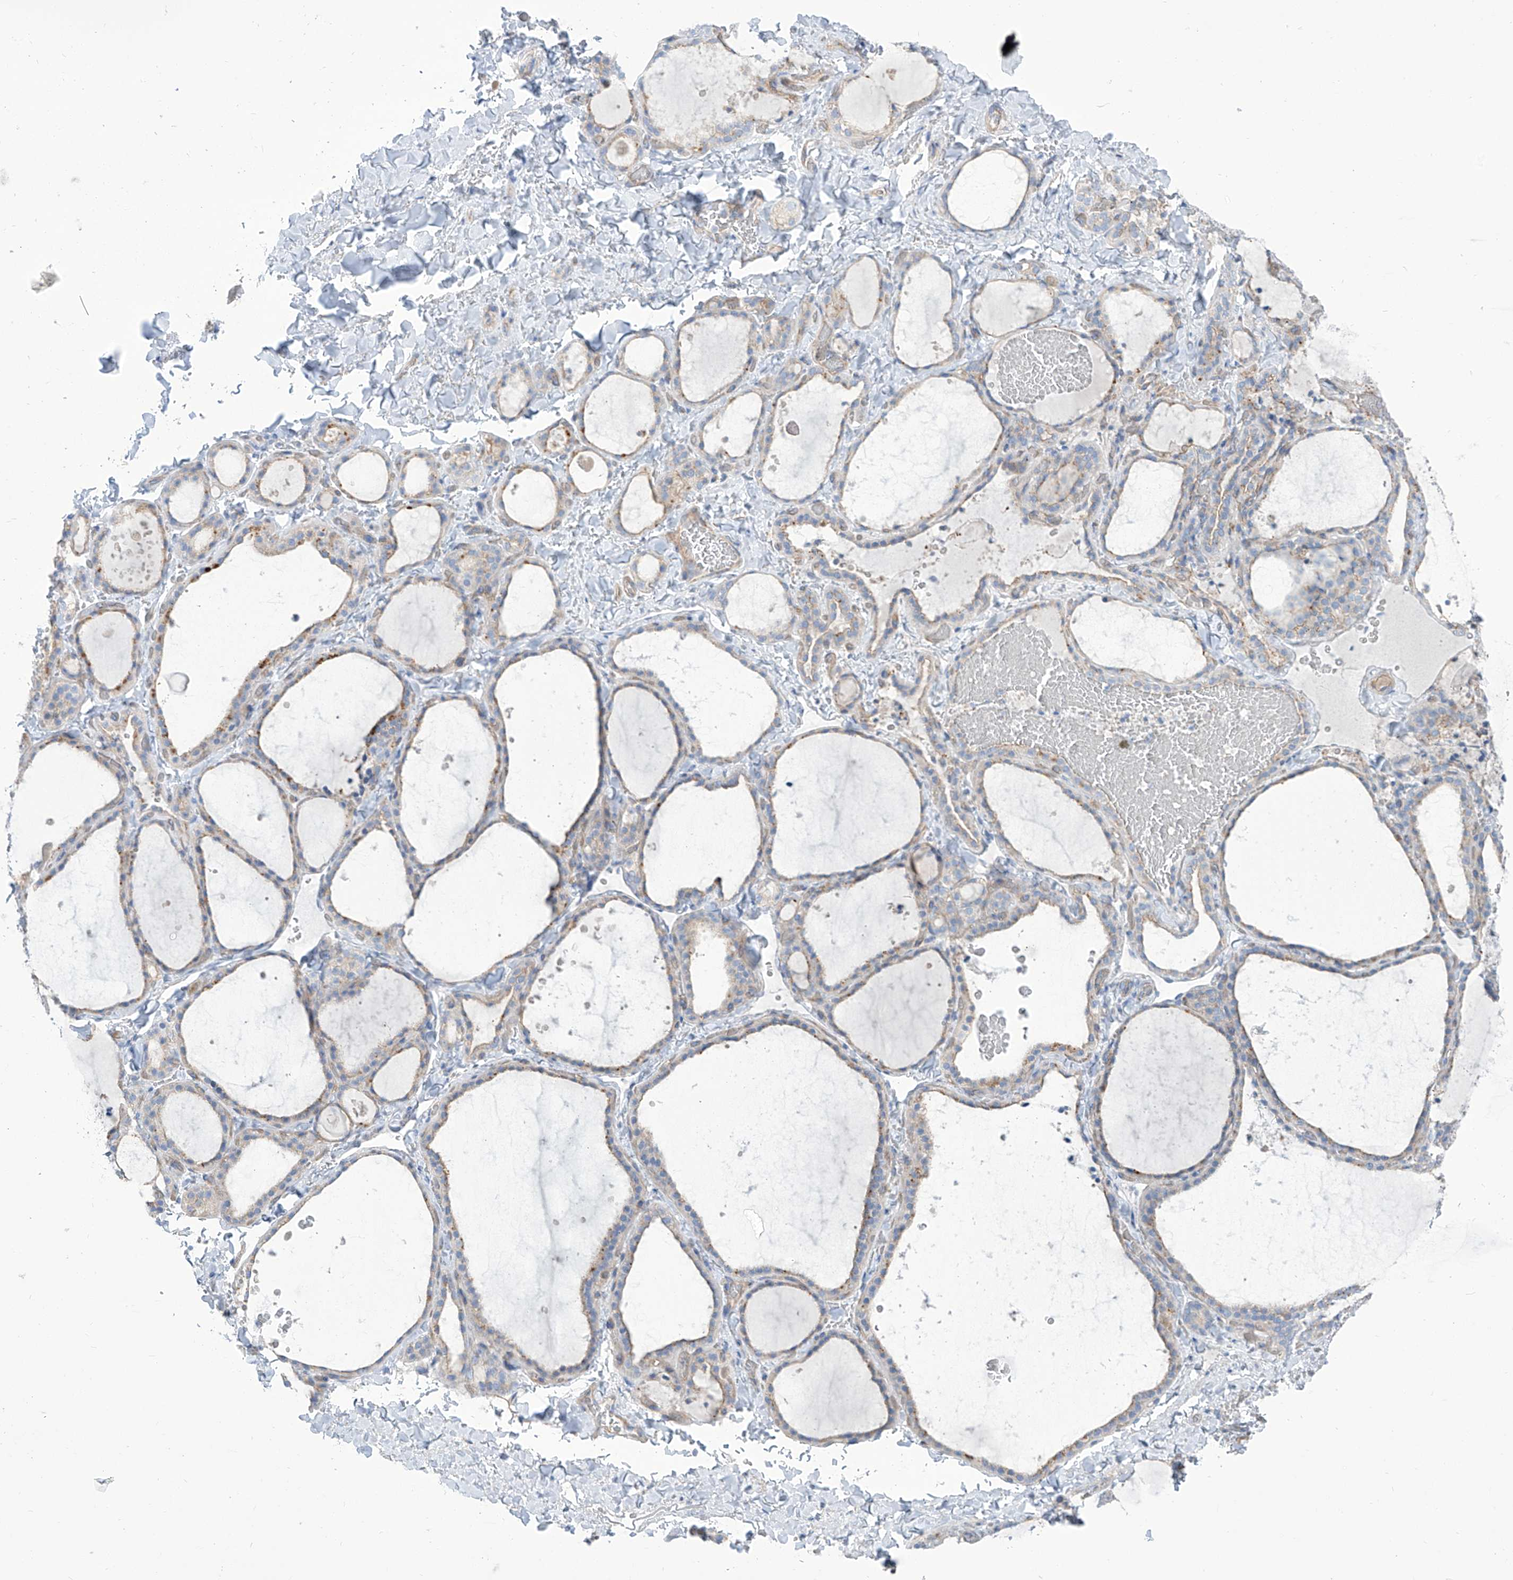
{"staining": {"intensity": "weak", "quantity": "<25%", "location": "cytoplasmic/membranous"}, "tissue": "thyroid gland", "cell_type": "Glandular cells", "image_type": "normal", "snomed": [{"axis": "morphology", "description": "Normal tissue, NOS"}, {"axis": "topography", "description": "Thyroid gland"}], "caption": "Human thyroid gland stained for a protein using immunohistochemistry shows no staining in glandular cells.", "gene": "TMEM209", "patient": {"sex": "female", "age": 22}}